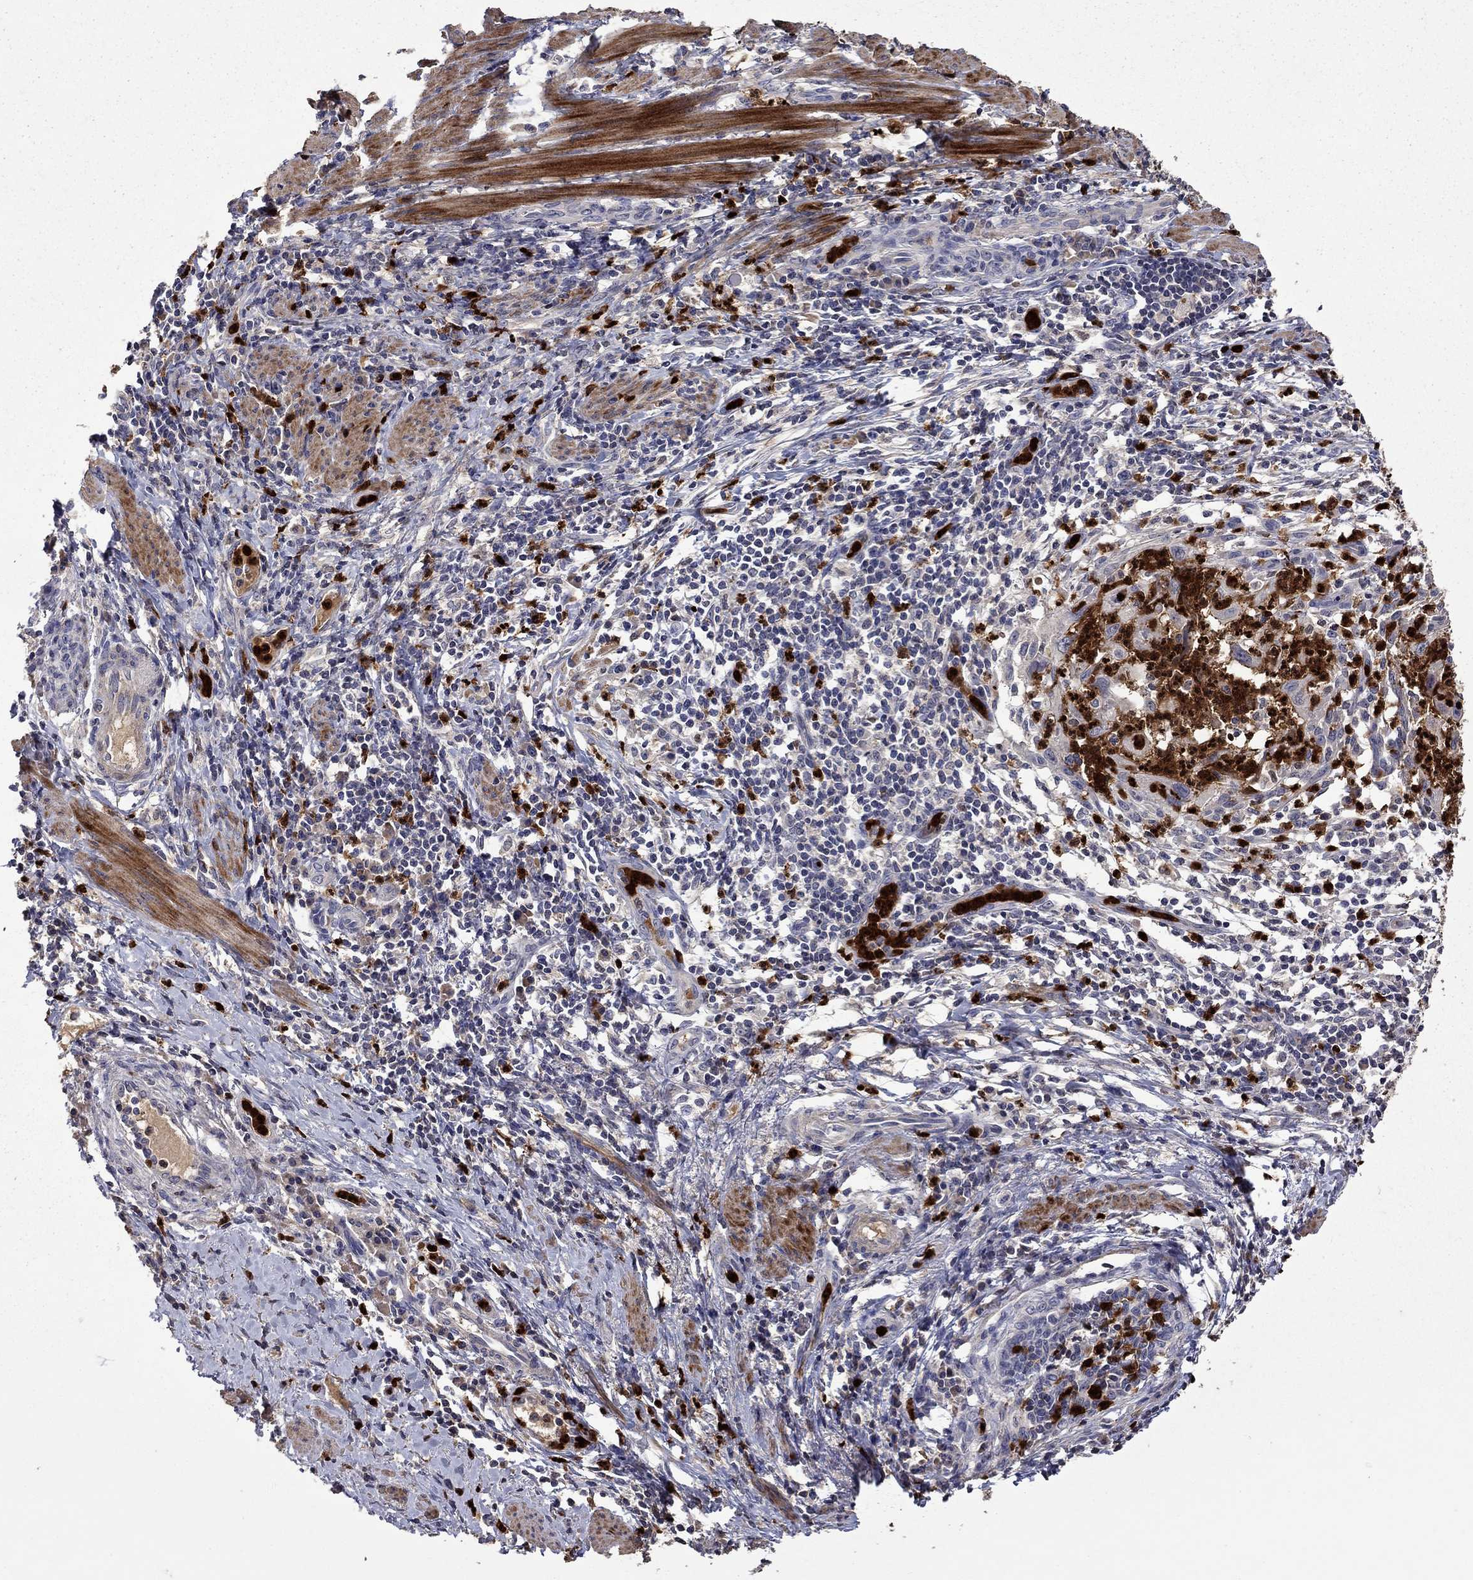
{"staining": {"intensity": "negative", "quantity": "none", "location": "none"}, "tissue": "cervical cancer", "cell_type": "Tumor cells", "image_type": "cancer", "snomed": [{"axis": "morphology", "description": "Squamous cell carcinoma, NOS"}, {"axis": "topography", "description": "Cervix"}], "caption": "DAB (3,3'-diaminobenzidine) immunohistochemical staining of human cervical cancer (squamous cell carcinoma) exhibits no significant positivity in tumor cells.", "gene": "SATB1", "patient": {"sex": "female", "age": 26}}